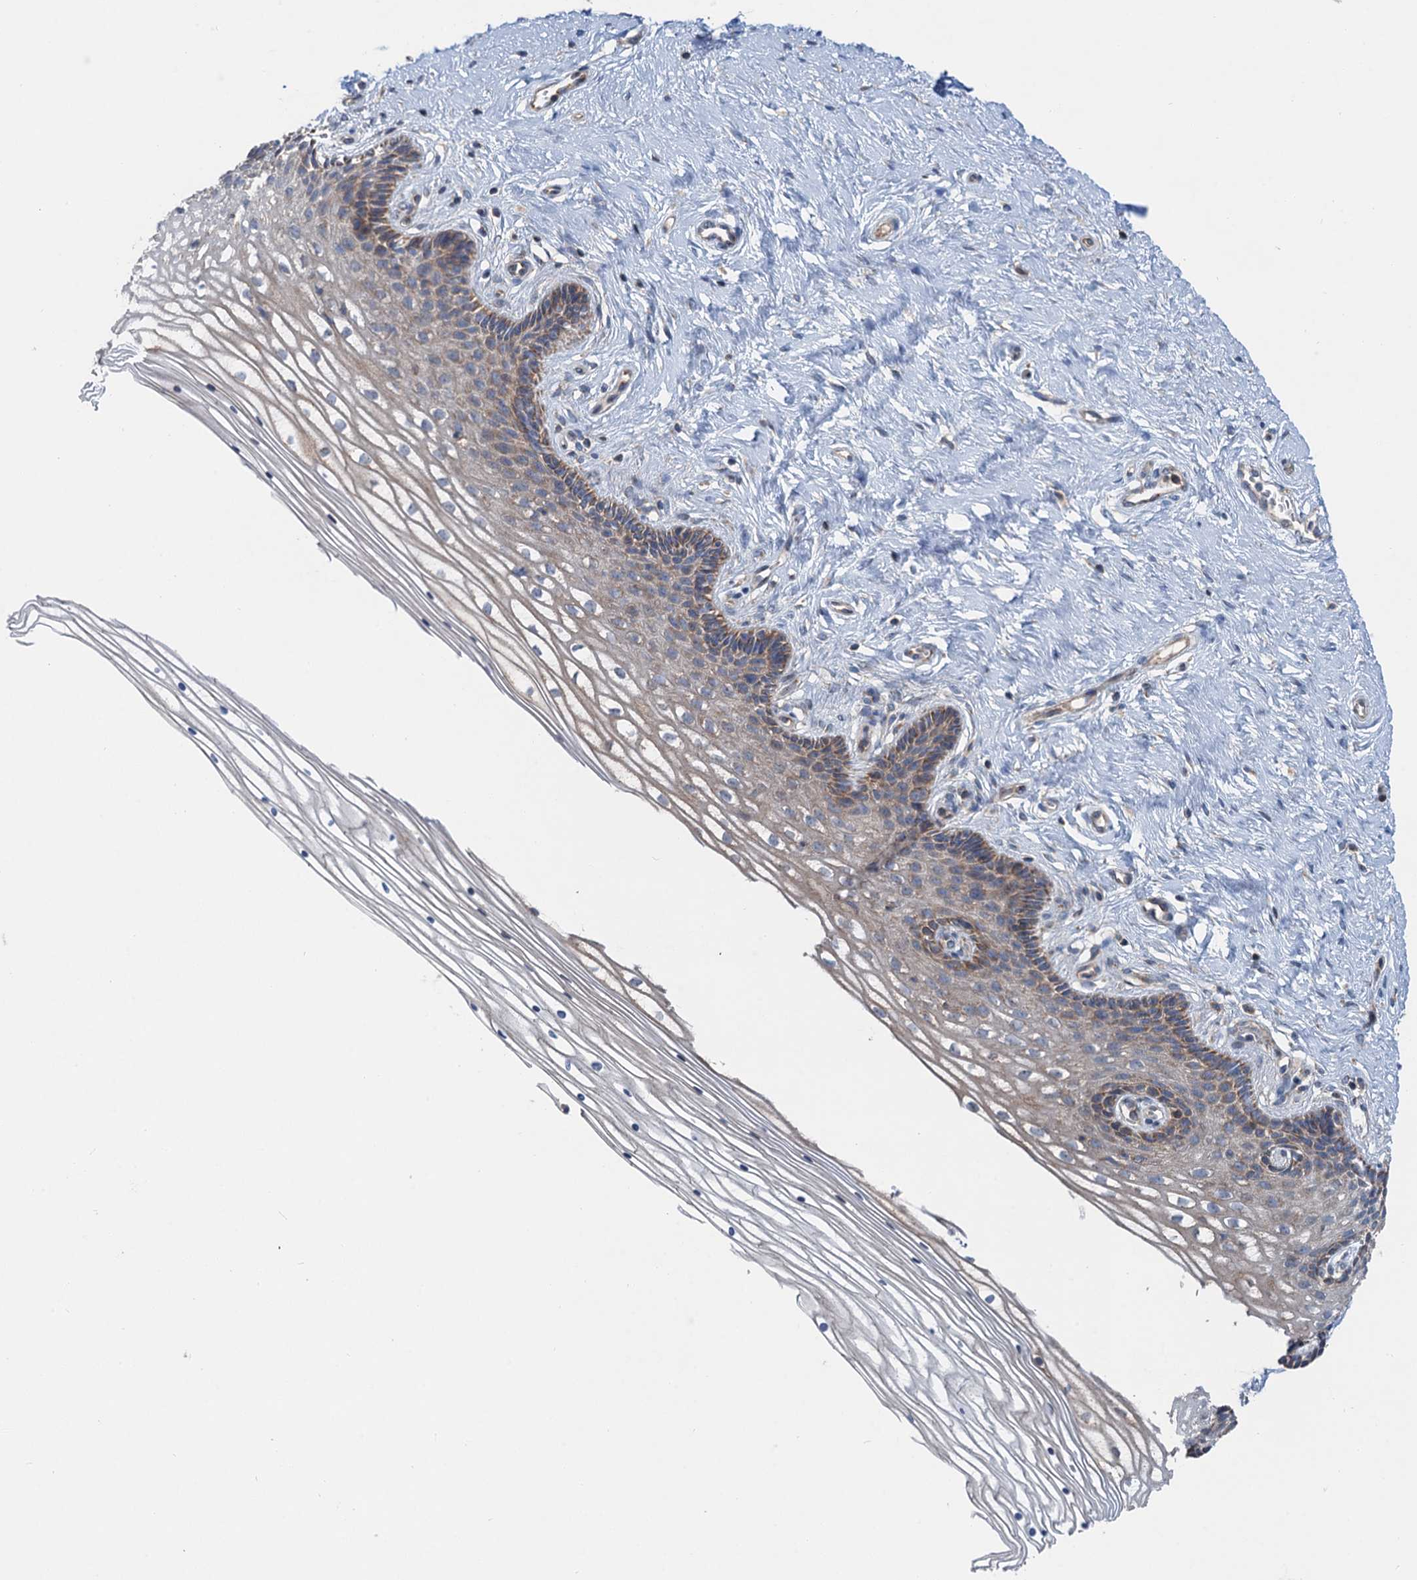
{"staining": {"intensity": "weak", "quantity": "25%-75%", "location": "cytoplasmic/membranous"}, "tissue": "cervix", "cell_type": "Glandular cells", "image_type": "normal", "snomed": [{"axis": "morphology", "description": "Normal tissue, NOS"}, {"axis": "topography", "description": "Cervix"}], "caption": "Immunohistochemistry (IHC) photomicrograph of benign cervix stained for a protein (brown), which reveals low levels of weak cytoplasmic/membranous staining in approximately 25%-75% of glandular cells.", "gene": "ANKRD26", "patient": {"sex": "female", "age": 33}}